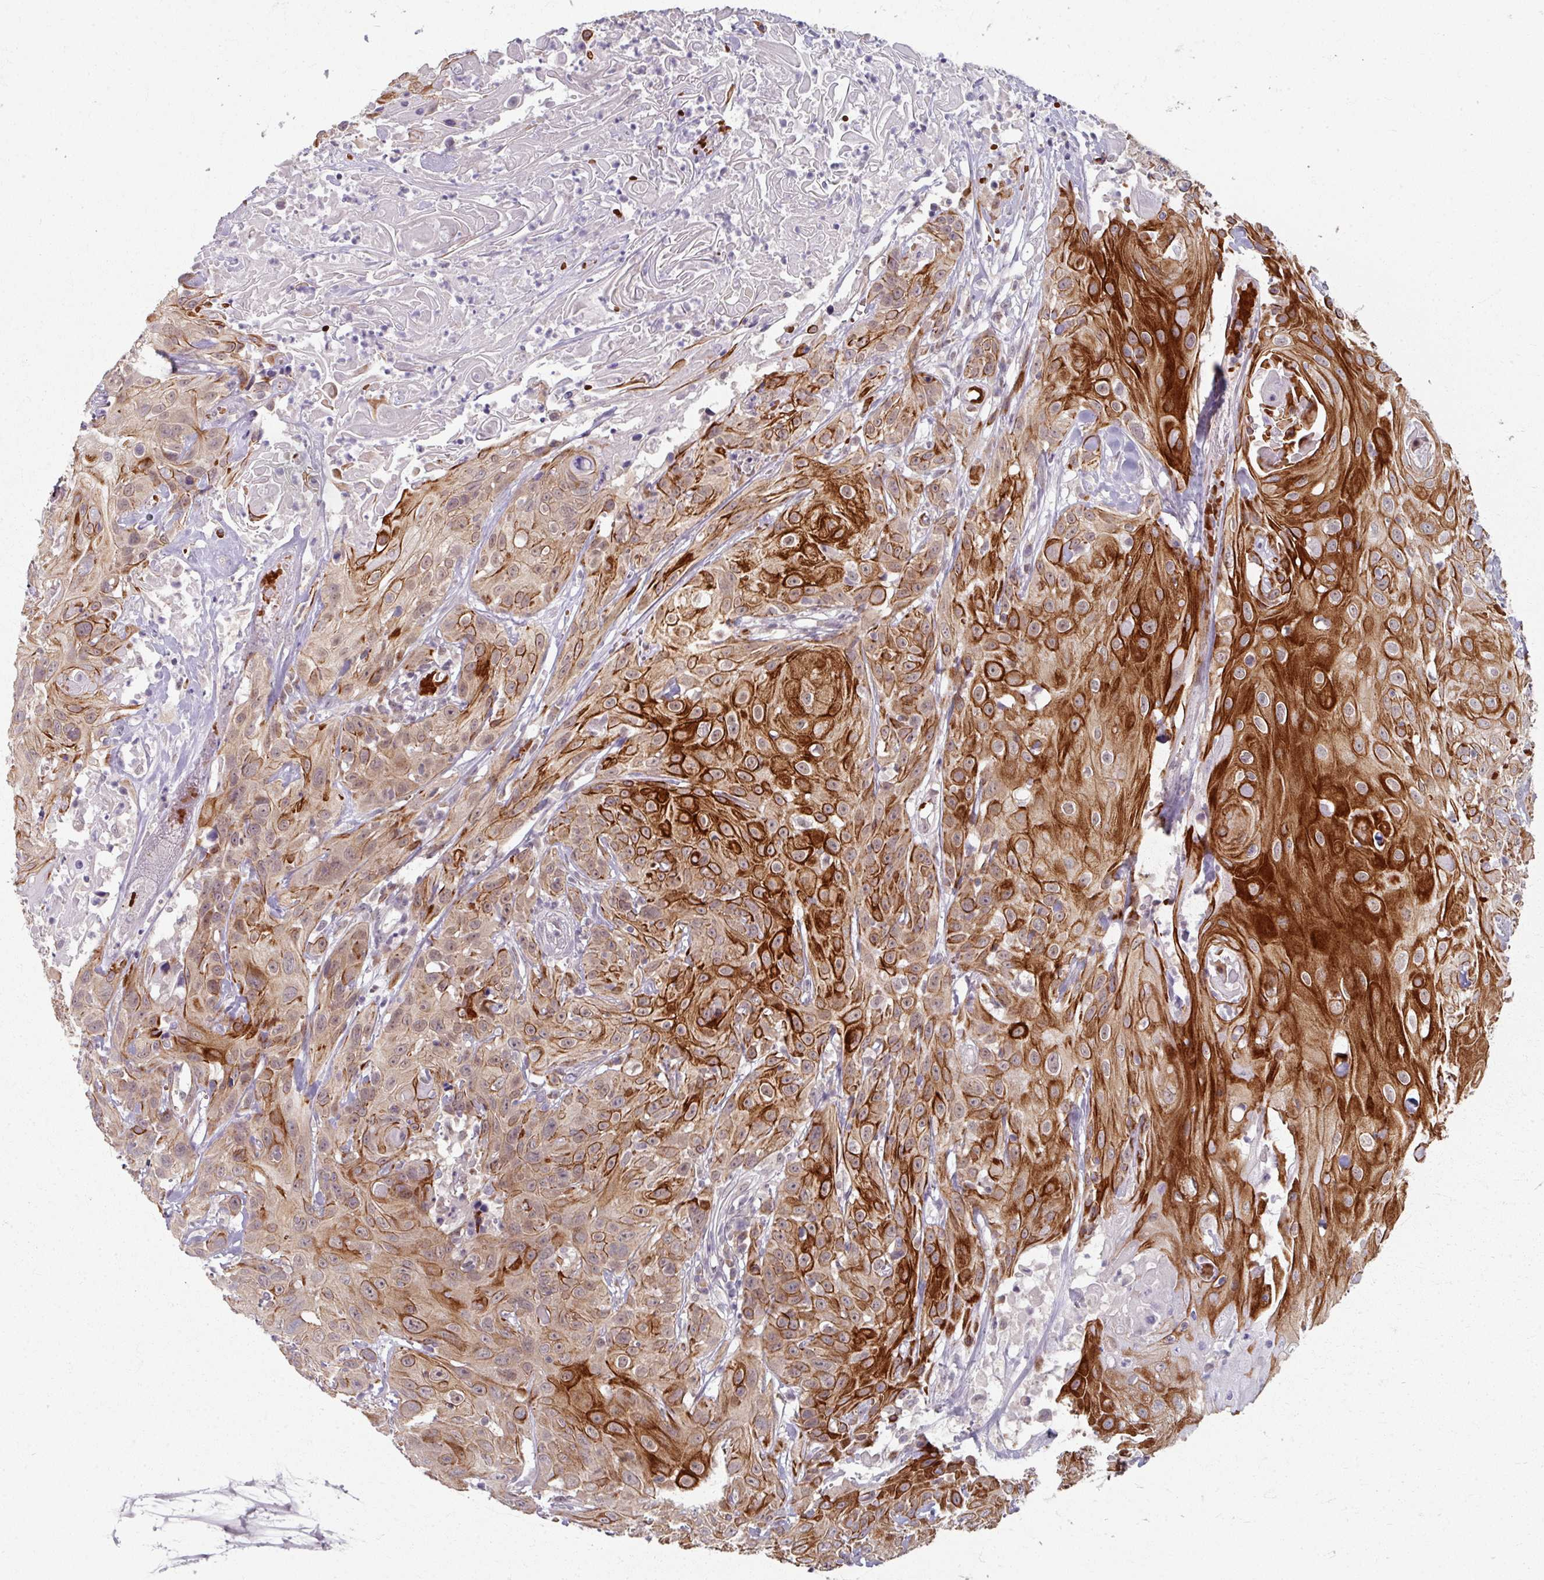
{"staining": {"intensity": "strong", "quantity": ">75%", "location": "cytoplasmic/membranous,nuclear"}, "tissue": "head and neck cancer", "cell_type": "Tumor cells", "image_type": "cancer", "snomed": [{"axis": "morphology", "description": "Squamous cell carcinoma, NOS"}, {"axis": "topography", "description": "Skin"}, {"axis": "topography", "description": "Head-Neck"}], "caption": "High-power microscopy captured an immunohistochemistry image of head and neck squamous cell carcinoma, revealing strong cytoplasmic/membranous and nuclear positivity in approximately >75% of tumor cells. (DAB = brown stain, brightfield microscopy at high magnification).", "gene": "KMT5C", "patient": {"sex": "male", "age": 80}}